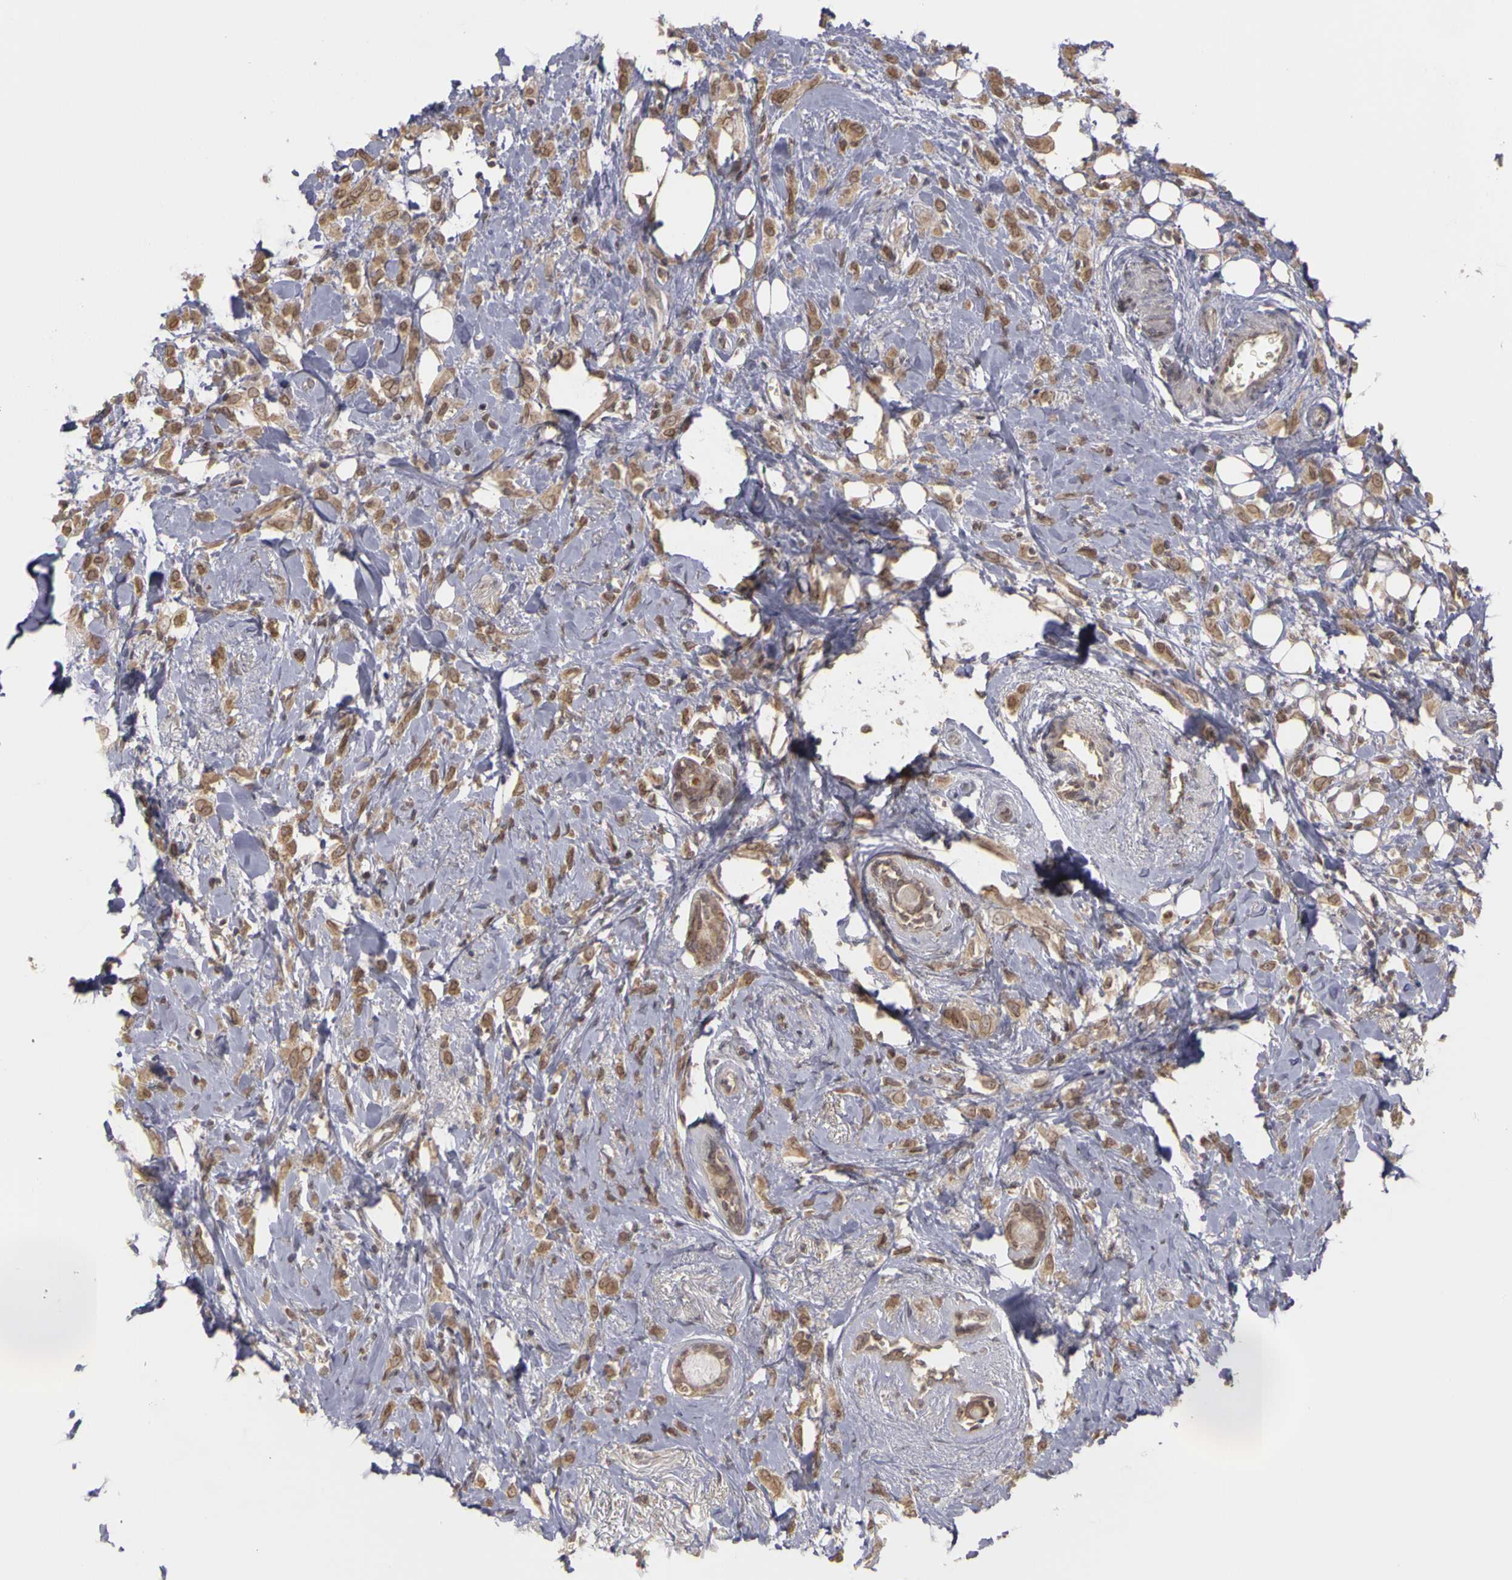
{"staining": {"intensity": "moderate", "quantity": ">75%", "location": "cytoplasmic/membranous"}, "tissue": "breast cancer", "cell_type": "Tumor cells", "image_type": "cancer", "snomed": [{"axis": "morphology", "description": "Lobular carcinoma"}, {"axis": "topography", "description": "Breast"}], "caption": "DAB (3,3'-diaminobenzidine) immunohistochemical staining of breast cancer (lobular carcinoma) displays moderate cytoplasmic/membranous protein positivity in approximately >75% of tumor cells. (brown staining indicates protein expression, while blue staining denotes nuclei).", "gene": "FRMD7", "patient": {"sex": "female", "age": 57}}